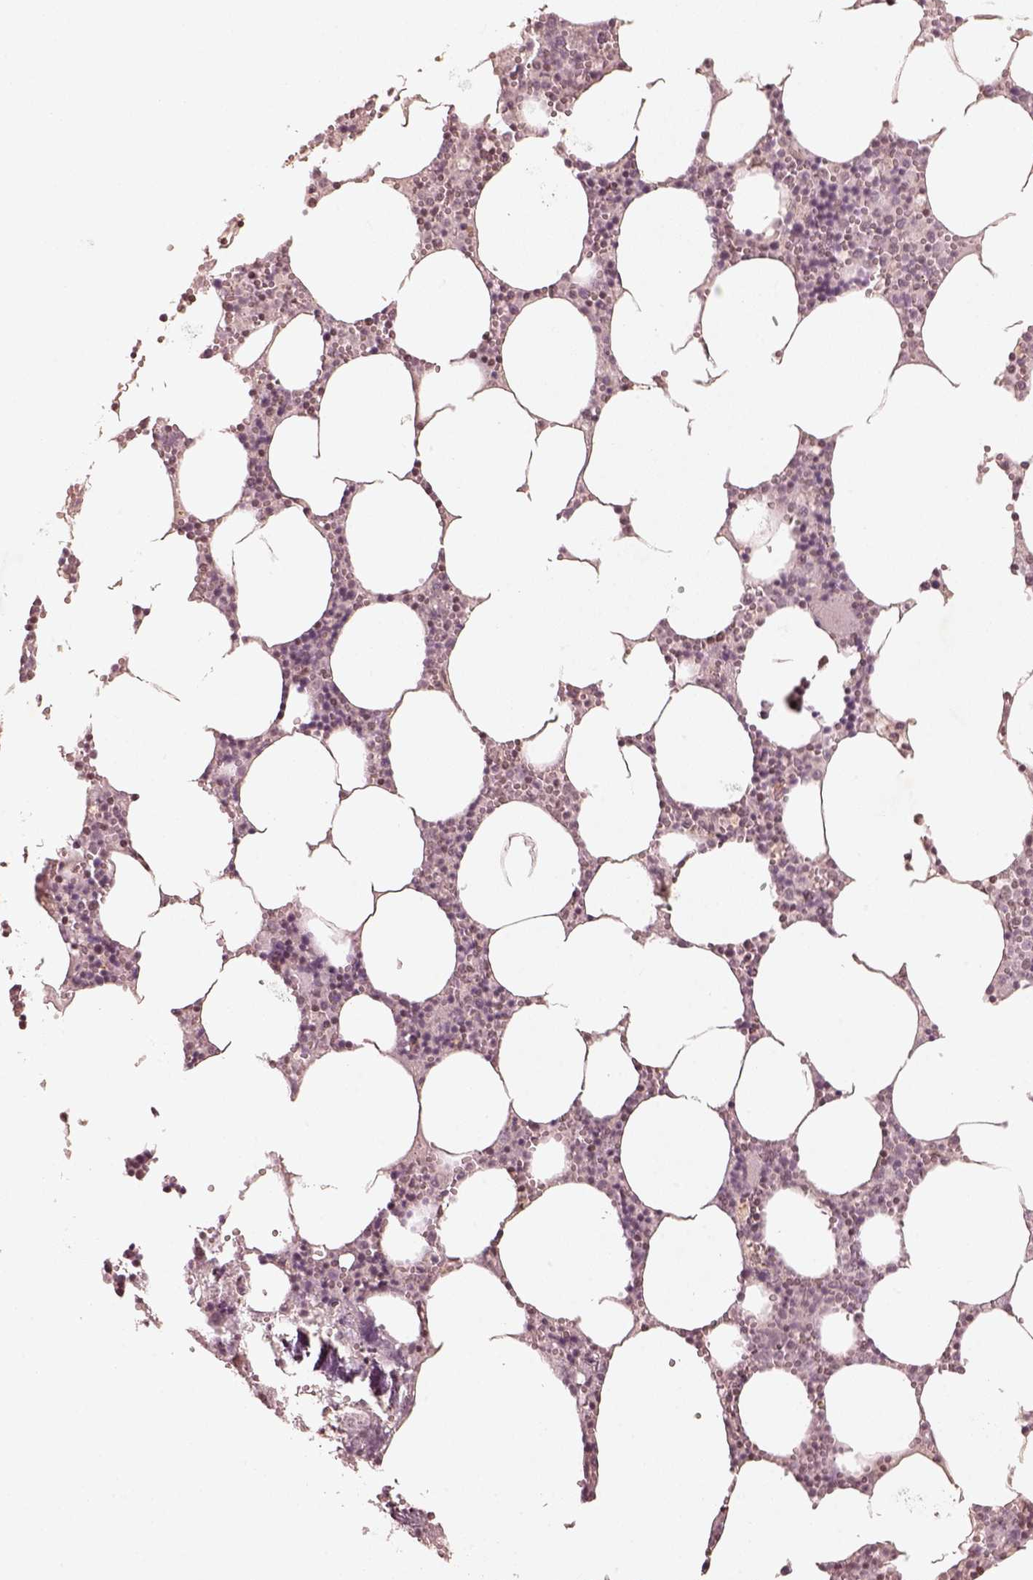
{"staining": {"intensity": "moderate", "quantity": "<25%", "location": "nuclear"}, "tissue": "bone marrow", "cell_type": "Hematopoietic cells", "image_type": "normal", "snomed": [{"axis": "morphology", "description": "Normal tissue, NOS"}, {"axis": "topography", "description": "Bone marrow"}], "caption": "Human bone marrow stained with a protein marker shows moderate staining in hematopoietic cells.", "gene": "GMEB2", "patient": {"sex": "male", "age": 54}}